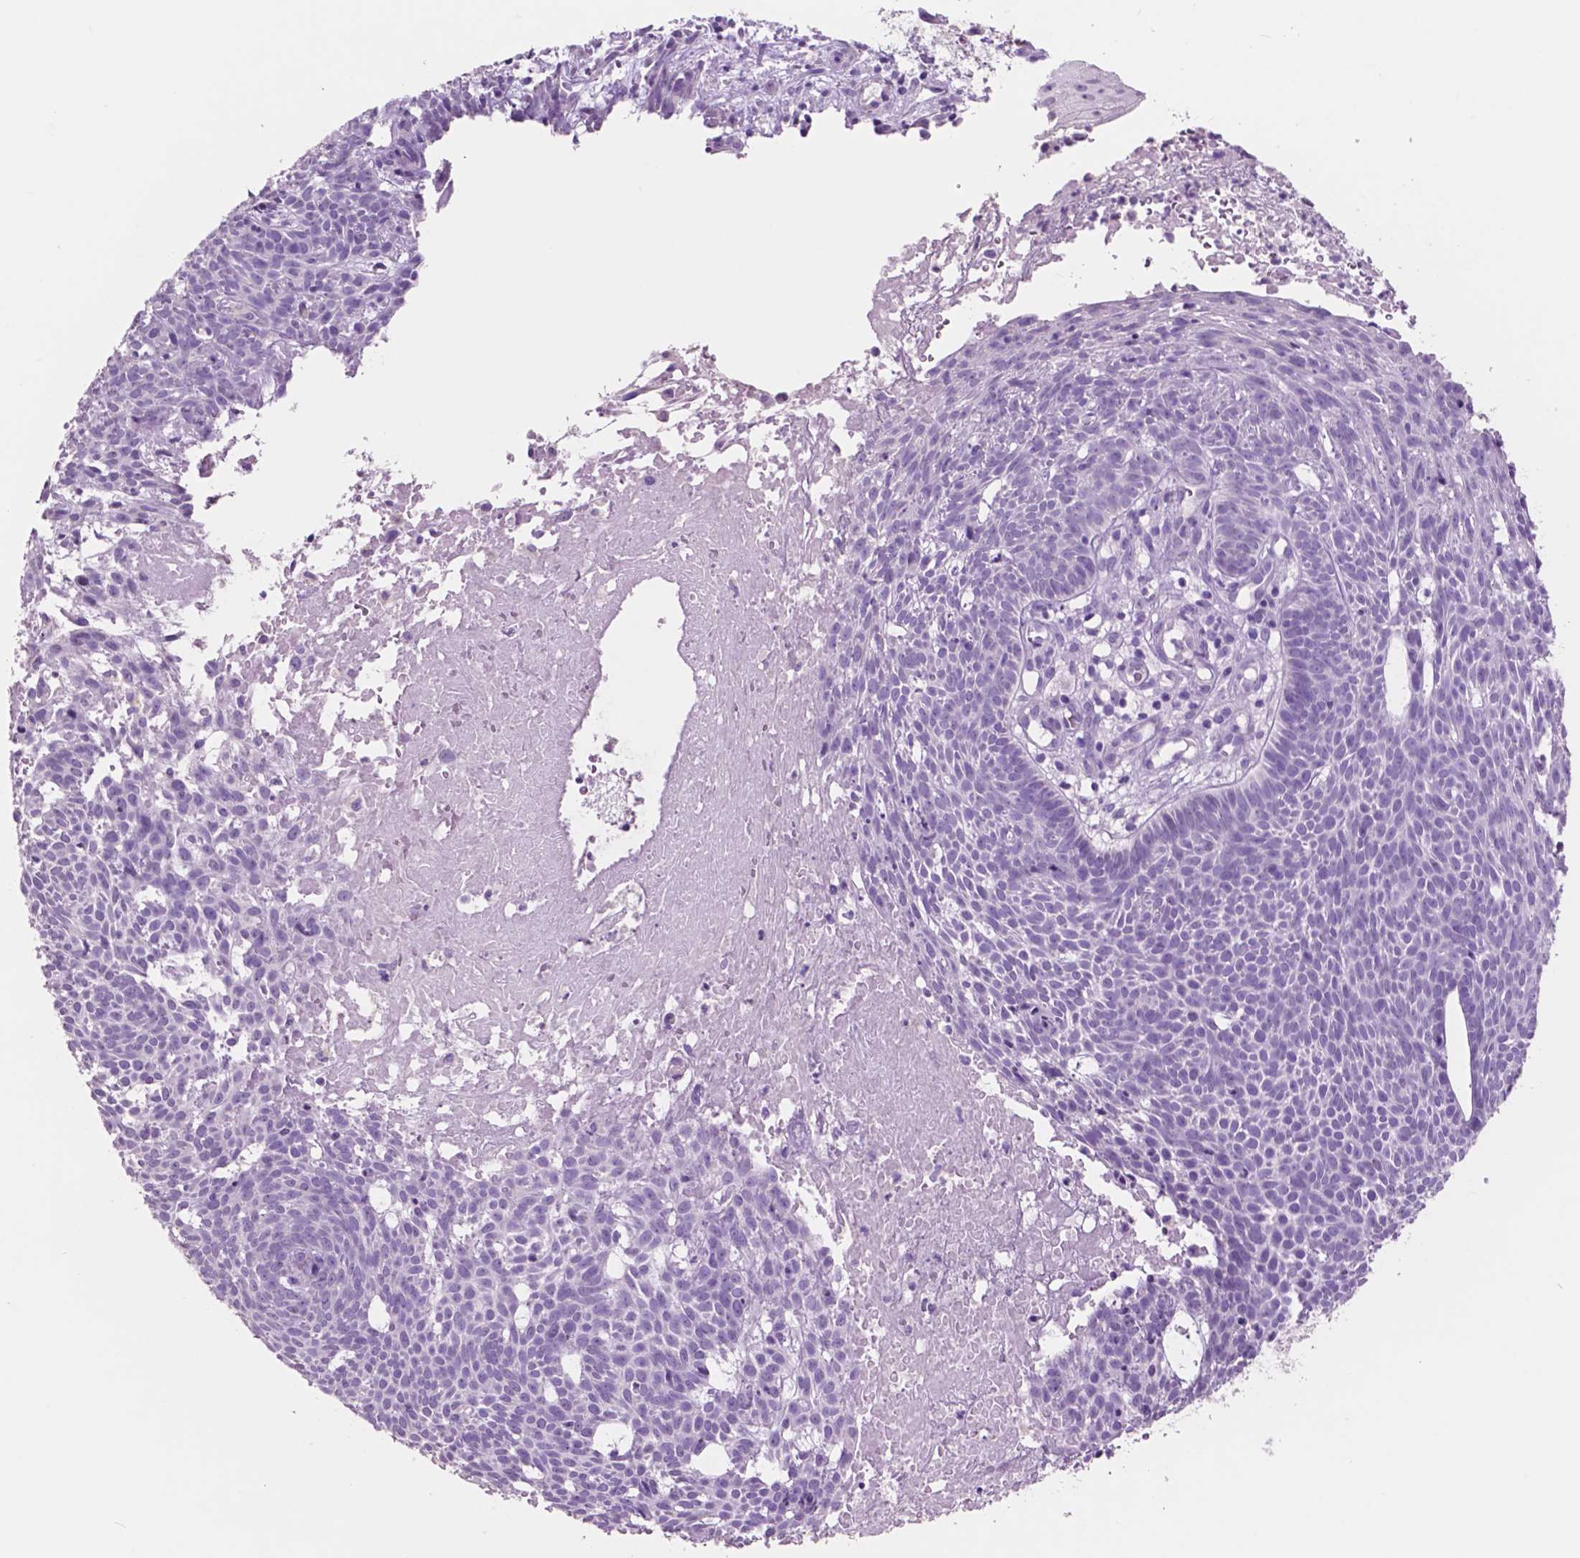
{"staining": {"intensity": "negative", "quantity": "none", "location": "none"}, "tissue": "skin cancer", "cell_type": "Tumor cells", "image_type": "cancer", "snomed": [{"axis": "morphology", "description": "Basal cell carcinoma"}, {"axis": "topography", "description": "Skin"}], "caption": "DAB (3,3'-diaminobenzidine) immunohistochemical staining of skin basal cell carcinoma shows no significant expression in tumor cells.", "gene": "IDO1", "patient": {"sex": "male", "age": 59}}